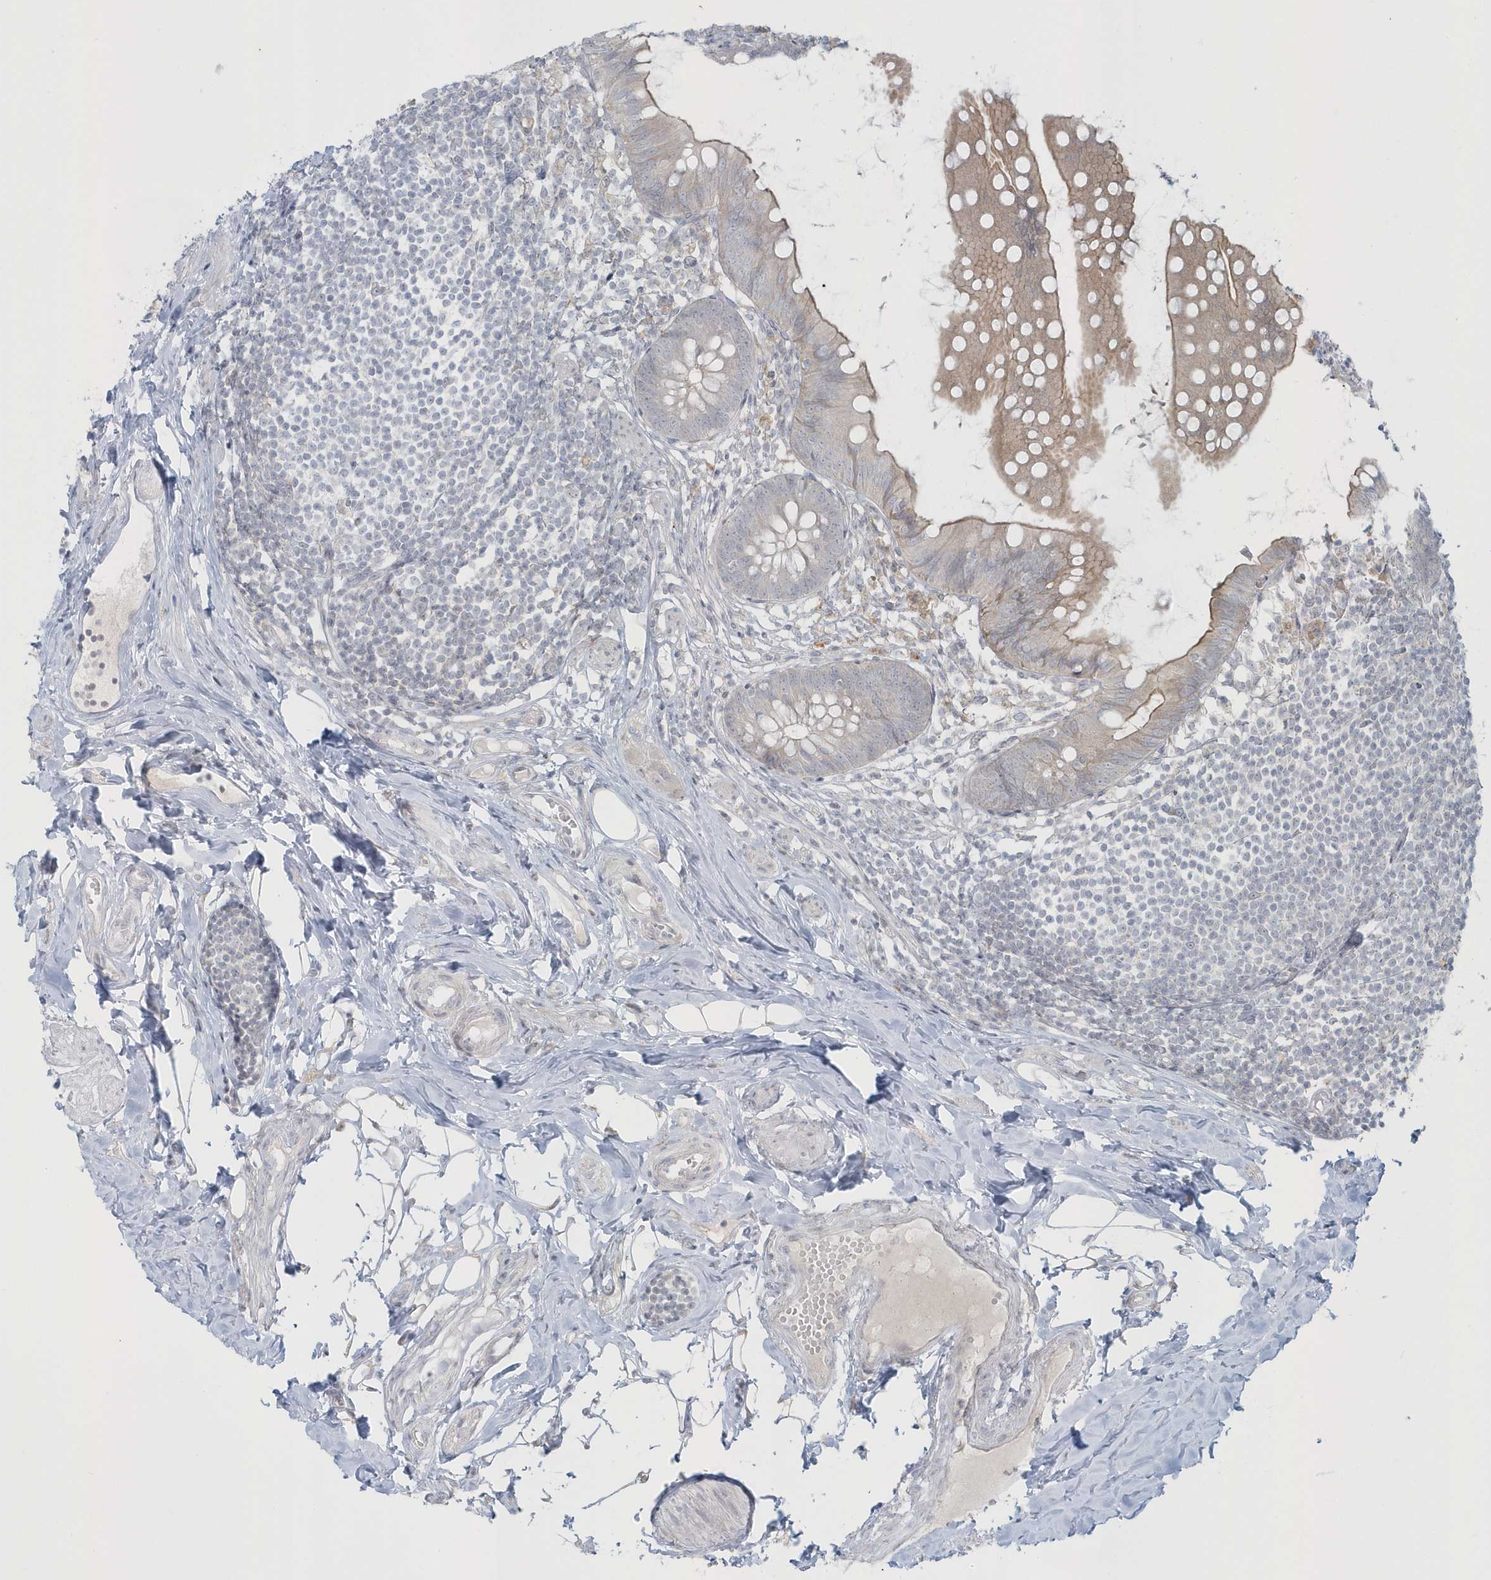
{"staining": {"intensity": "weak", "quantity": "25%-75%", "location": "cytoplasmic/membranous"}, "tissue": "appendix", "cell_type": "Glandular cells", "image_type": "normal", "snomed": [{"axis": "morphology", "description": "Normal tissue, NOS"}, {"axis": "topography", "description": "Appendix"}], "caption": "The image exhibits immunohistochemical staining of benign appendix. There is weak cytoplasmic/membranous positivity is identified in approximately 25%-75% of glandular cells.", "gene": "BLTP3A", "patient": {"sex": "female", "age": 62}}